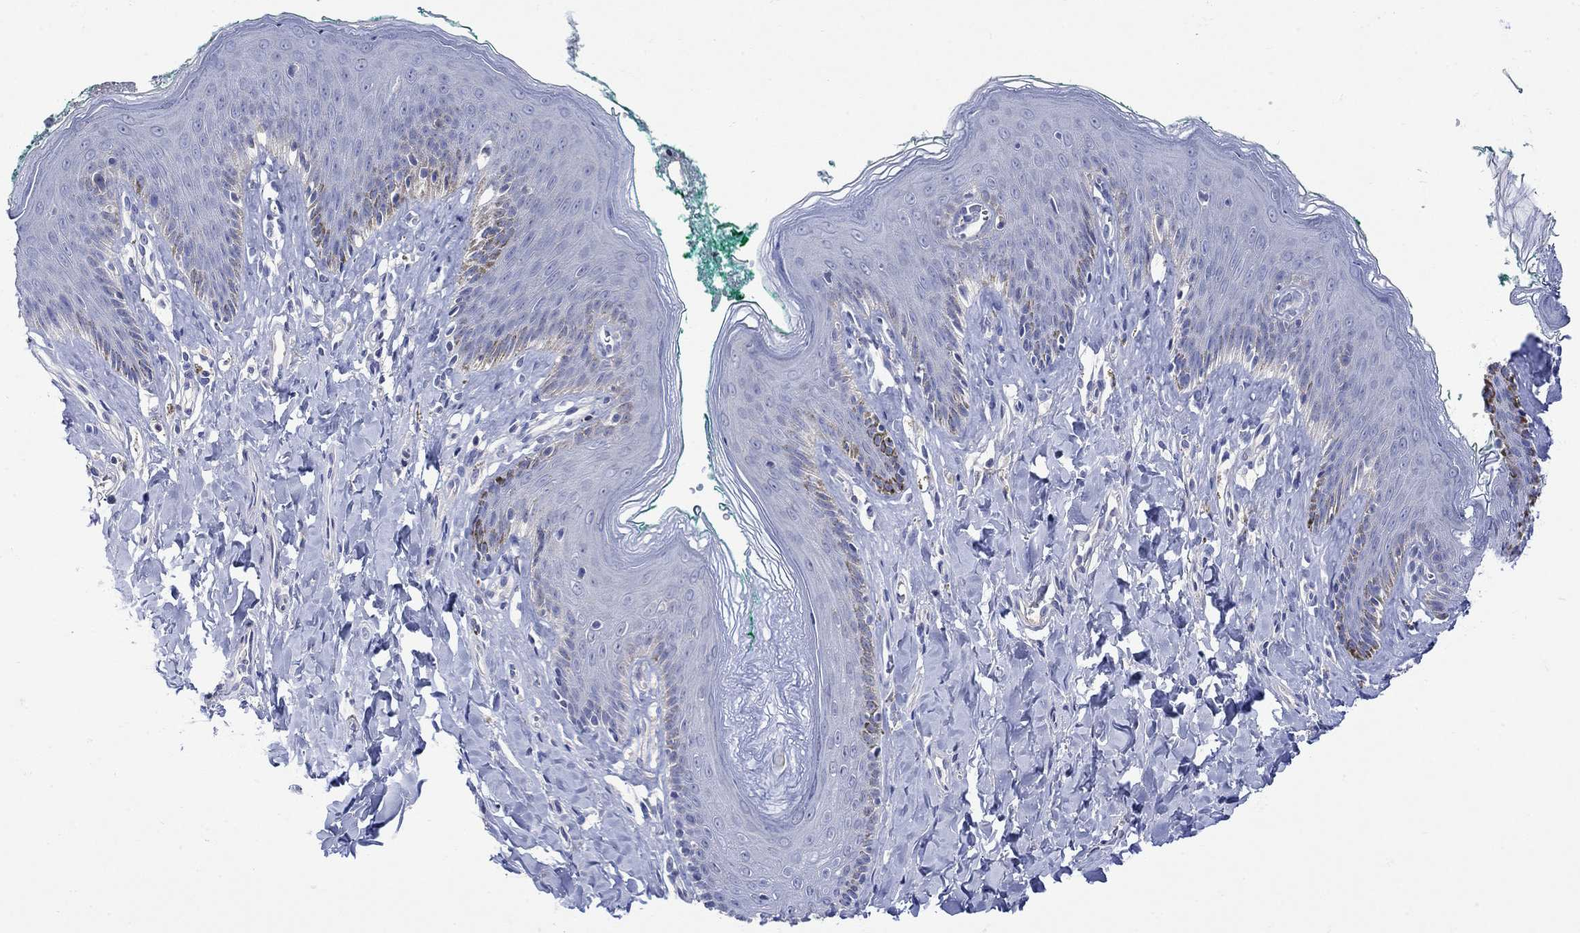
{"staining": {"intensity": "negative", "quantity": "none", "location": "none"}, "tissue": "skin", "cell_type": "Epidermal cells", "image_type": "normal", "snomed": [{"axis": "morphology", "description": "Normal tissue, NOS"}, {"axis": "topography", "description": "Vulva"}], "caption": "Histopathology image shows no significant protein positivity in epidermal cells of benign skin. (DAB (3,3'-diaminobenzidine) IHC, high magnification).", "gene": "MSI1", "patient": {"sex": "female", "age": 66}}